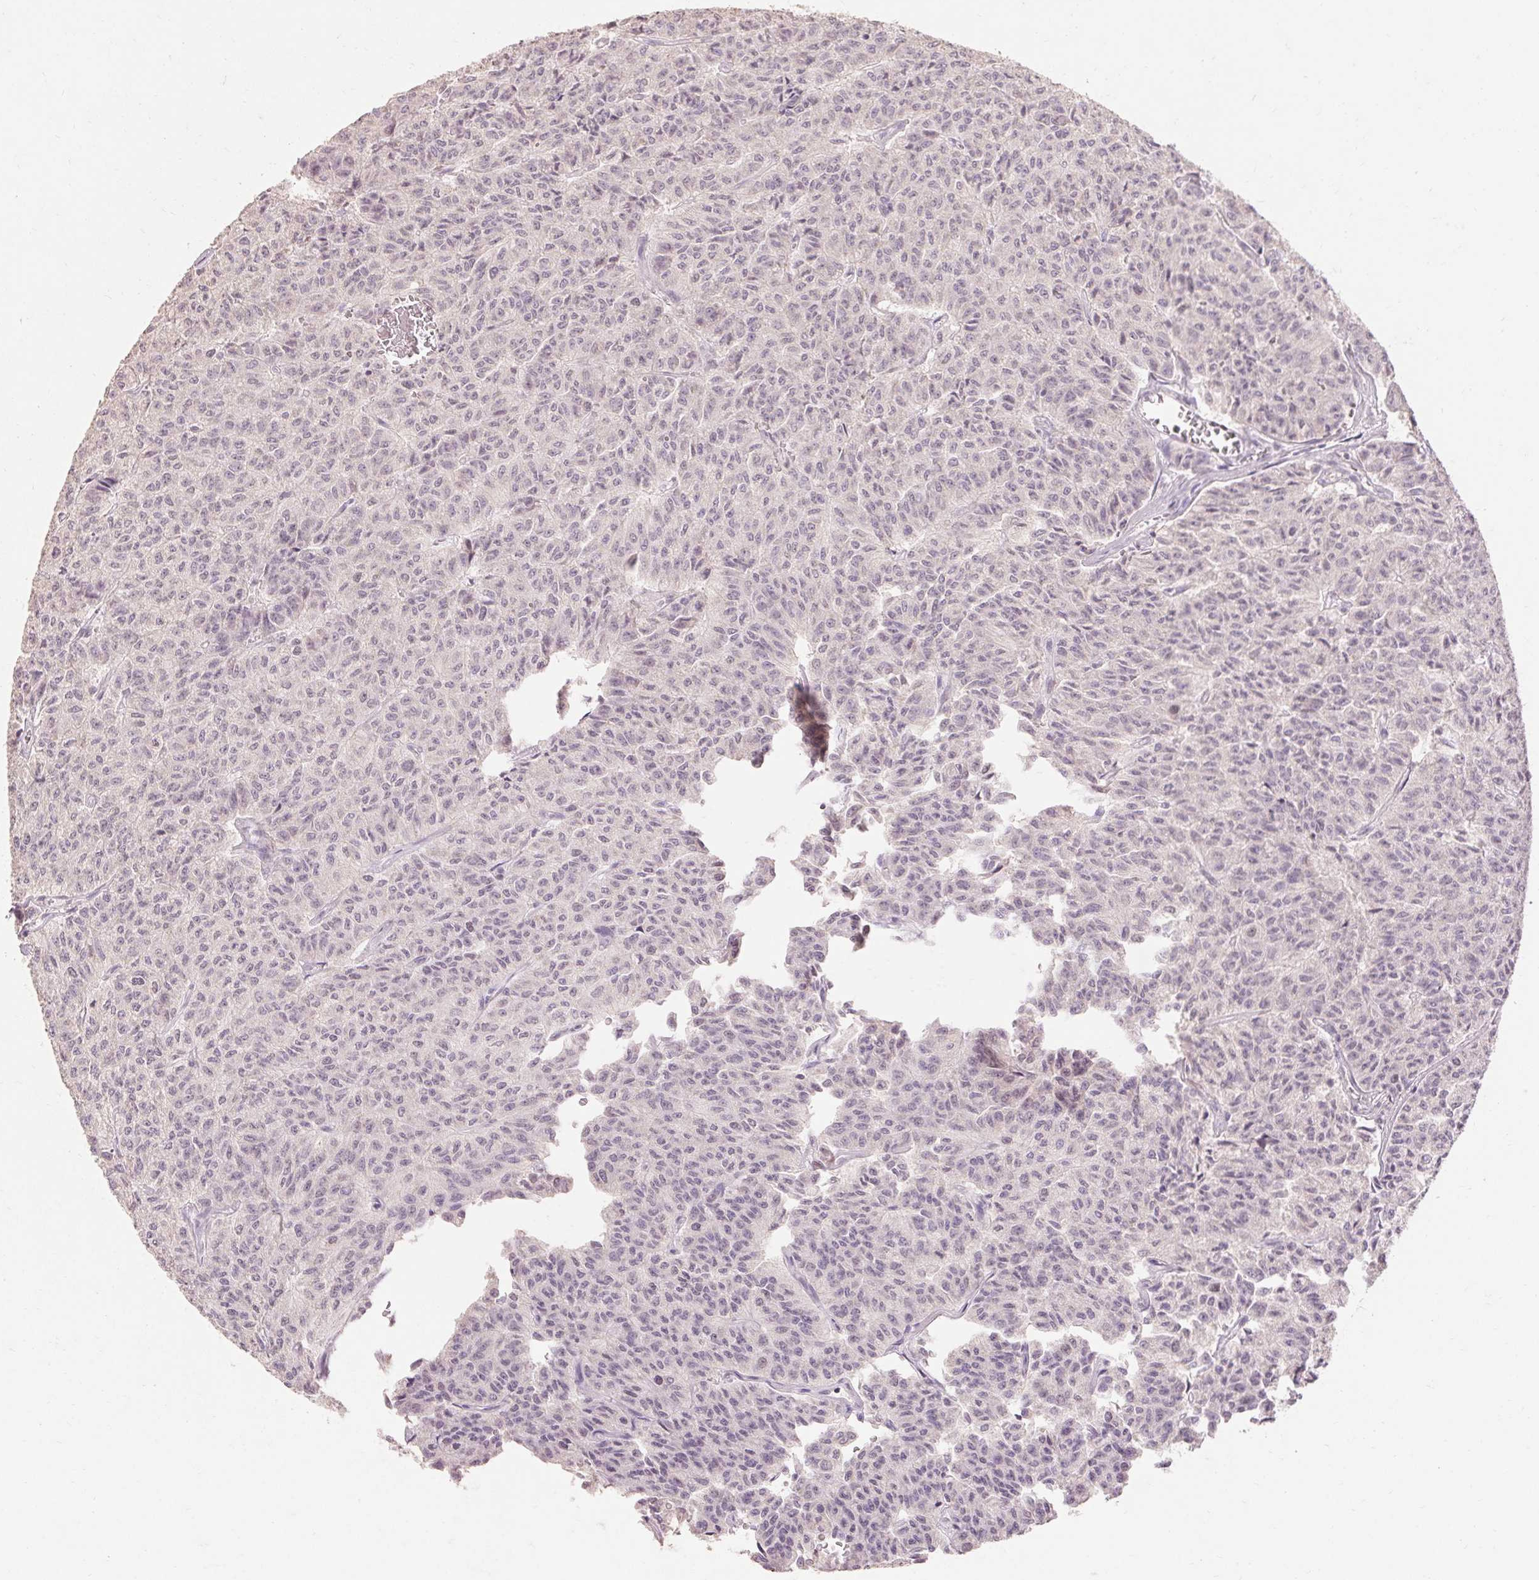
{"staining": {"intensity": "negative", "quantity": "none", "location": "none"}, "tissue": "carcinoid", "cell_type": "Tumor cells", "image_type": "cancer", "snomed": [{"axis": "morphology", "description": "Carcinoid, malignant, NOS"}, {"axis": "topography", "description": "Lung"}], "caption": "This histopathology image is of carcinoid (malignant) stained with IHC to label a protein in brown with the nuclei are counter-stained blue. There is no expression in tumor cells. Brightfield microscopy of IHC stained with DAB (brown) and hematoxylin (blue), captured at high magnification.", "gene": "SKP2", "patient": {"sex": "male", "age": 71}}